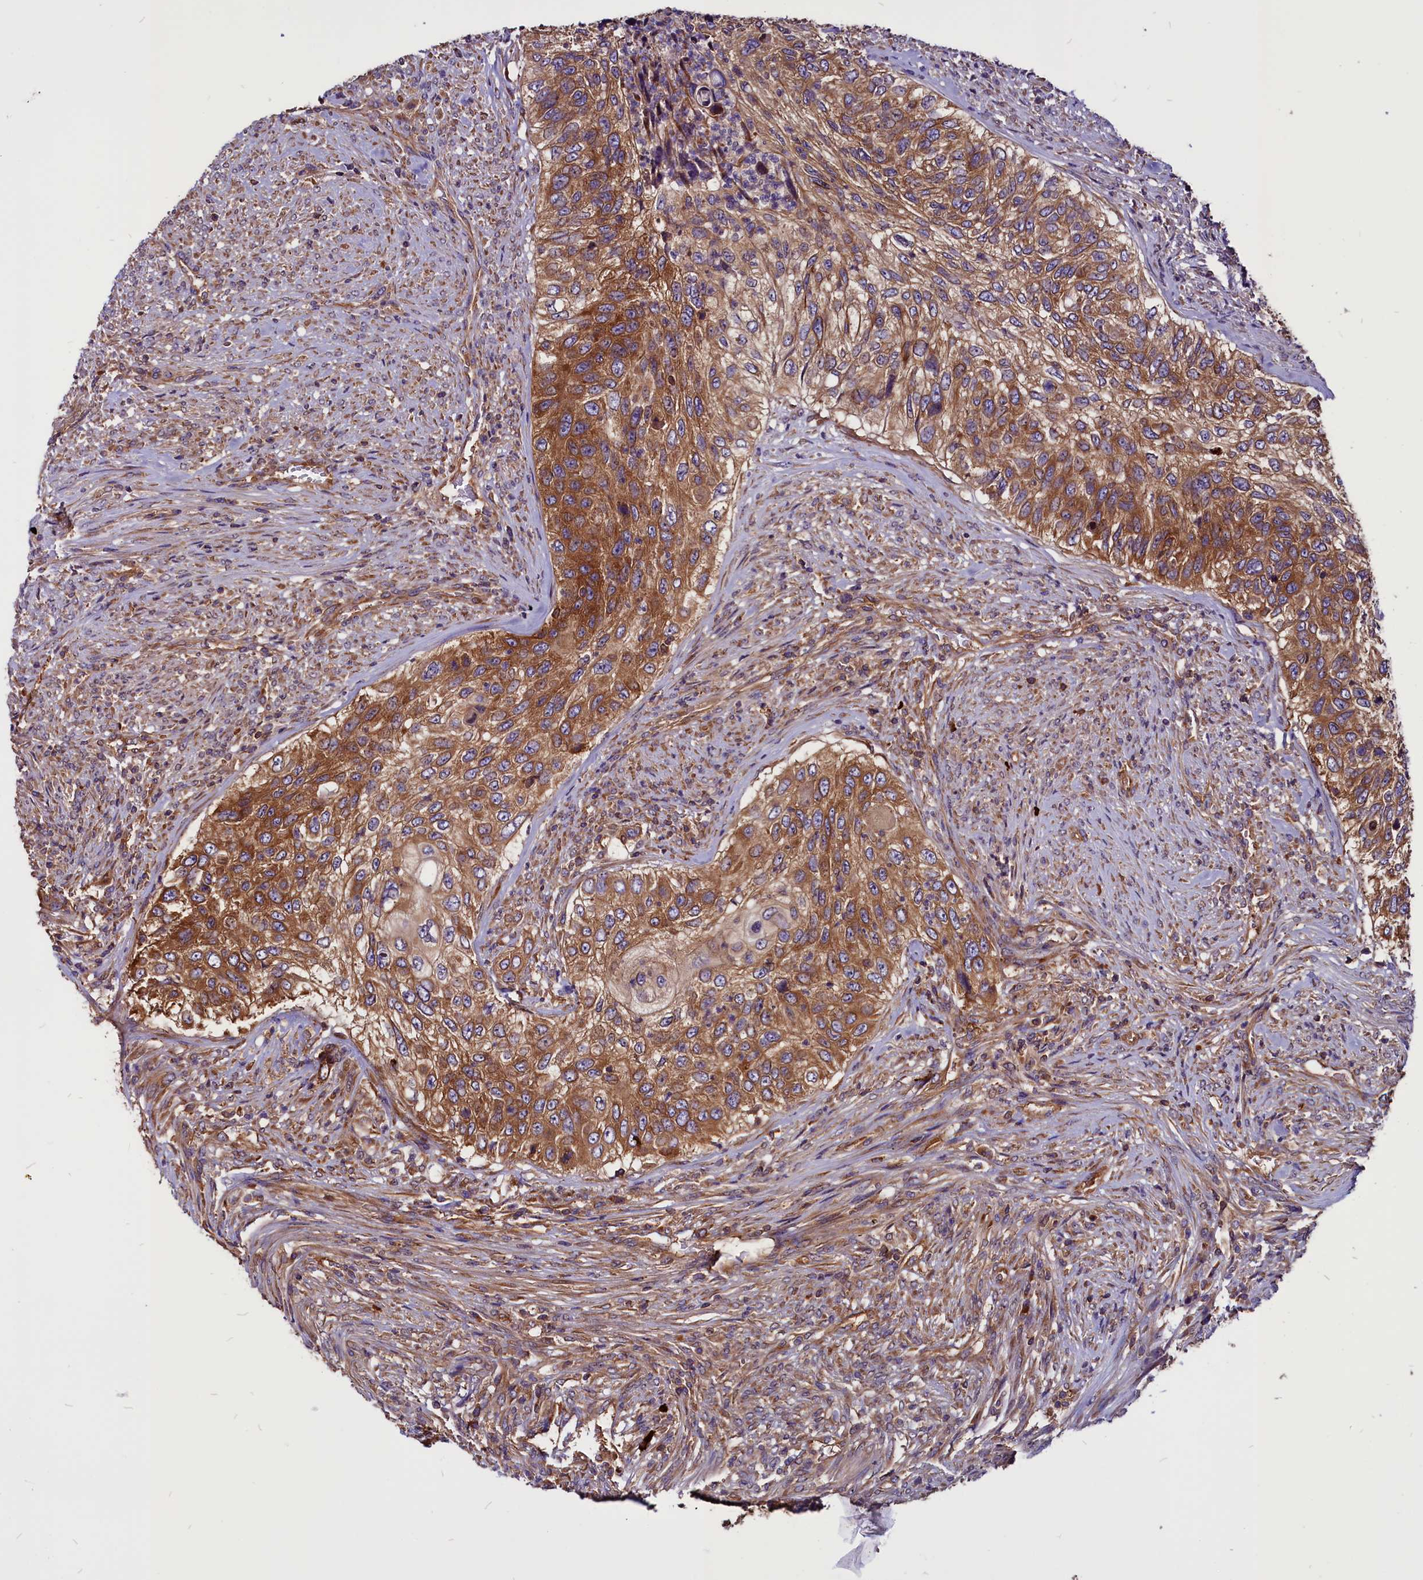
{"staining": {"intensity": "strong", "quantity": ">75%", "location": "cytoplasmic/membranous"}, "tissue": "urothelial cancer", "cell_type": "Tumor cells", "image_type": "cancer", "snomed": [{"axis": "morphology", "description": "Urothelial carcinoma, High grade"}, {"axis": "topography", "description": "Urinary bladder"}], "caption": "A brown stain highlights strong cytoplasmic/membranous expression of a protein in human urothelial cancer tumor cells. The staining was performed using DAB to visualize the protein expression in brown, while the nuclei were stained in blue with hematoxylin (Magnification: 20x).", "gene": "EIF3G", "patient": {"sex": "female", "age": 60}}